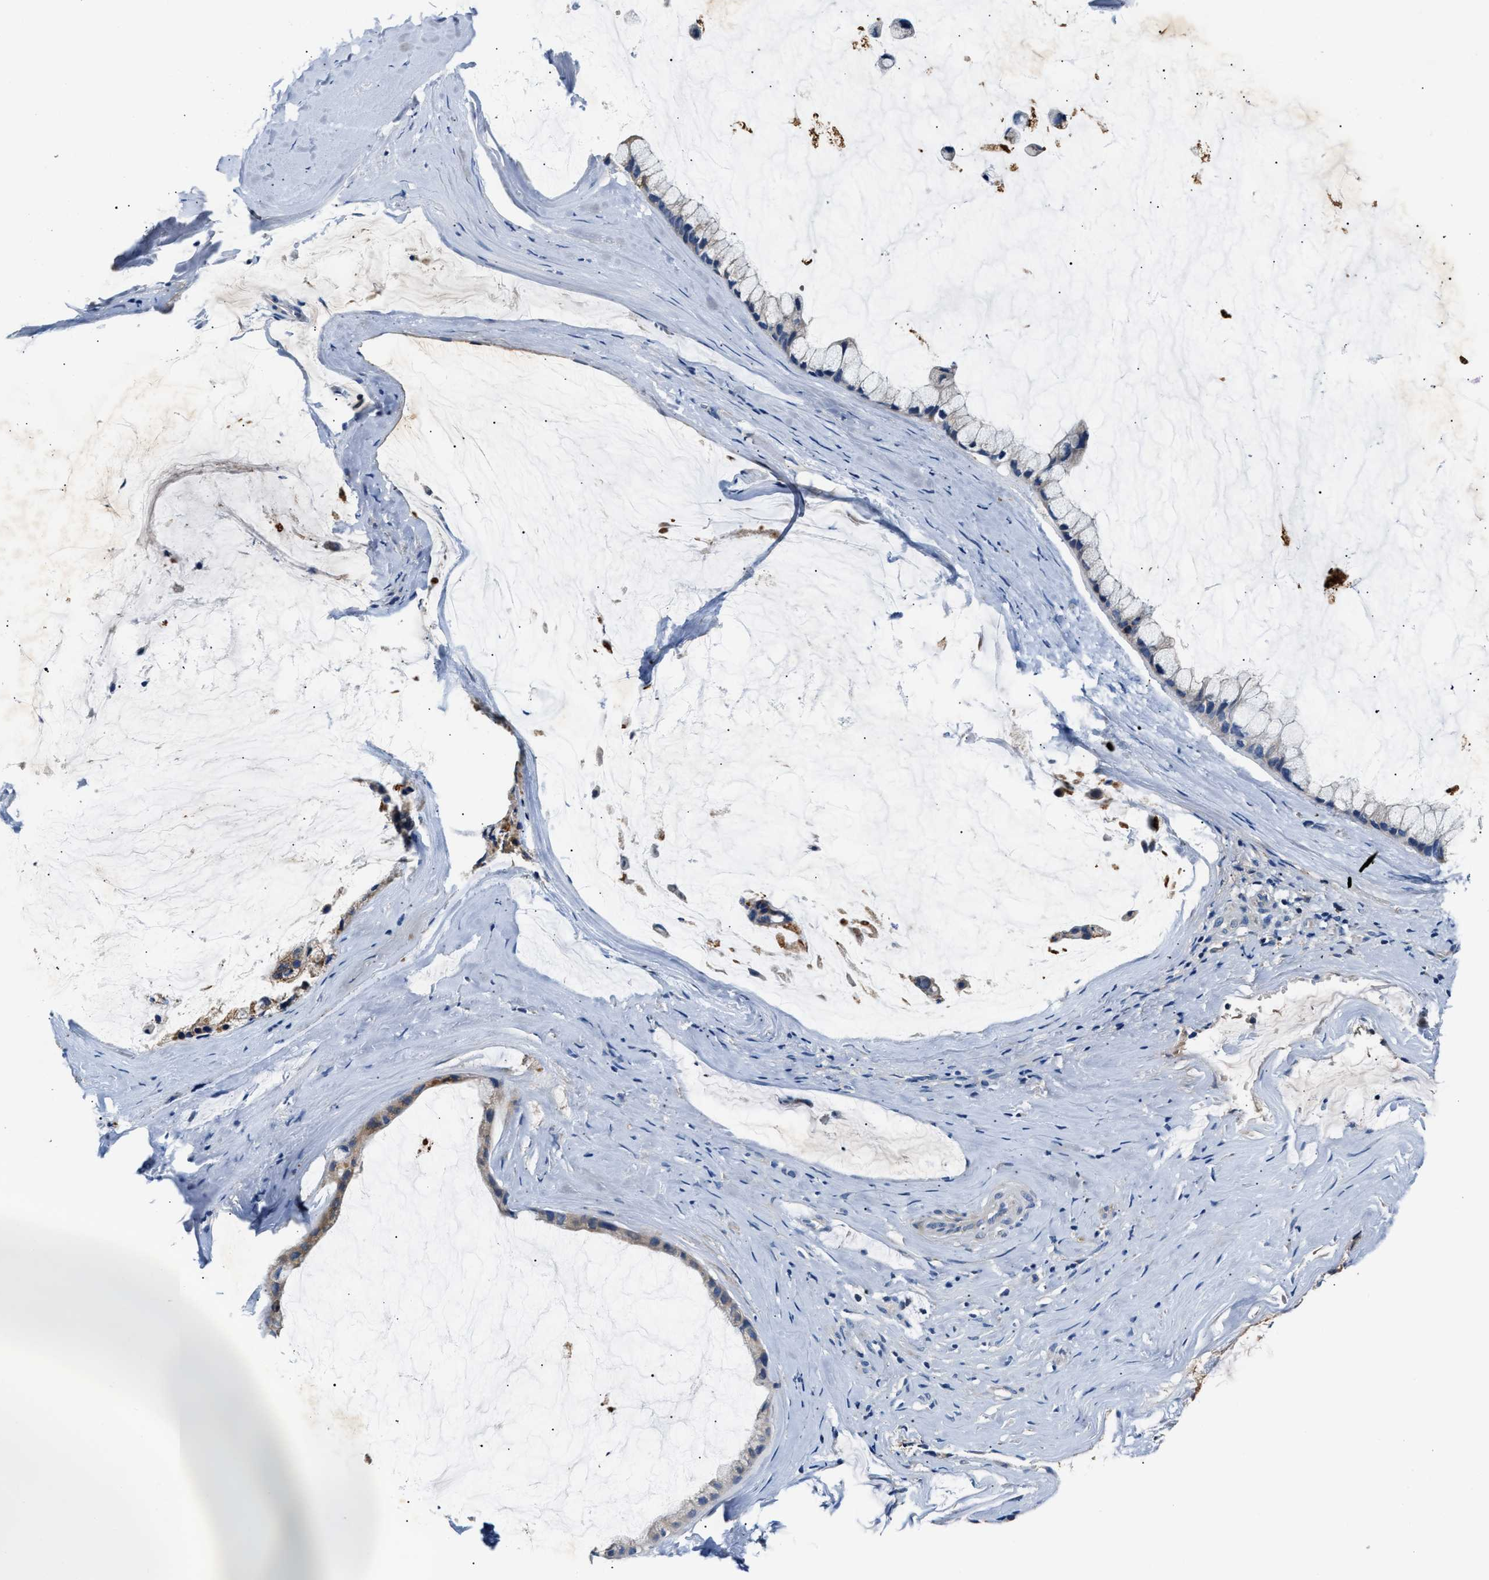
{"staining": {"intensity": "weak", "quantity": "<25%", "location": "cytoplasmic/membranous"}, "tissue": "ovarian cancer", "cell_type": "Tumor cells", "image_type": "cancer", "snomed": [{"axis": "morphology", "description": "Cystadenocarcinoma, mucinous, NOS"}, {"axis": "topography", "description": "Ovary"}], "caption": "High power microscopy micrograph of an immunohistochemistry (IHC) histopathology image of mucinous cystadenocarcinoma (ovarian), revealing no significant positivity in tumor cells.", "gene": "TUT7", "patient": {"sex": "female", "age": 39}}